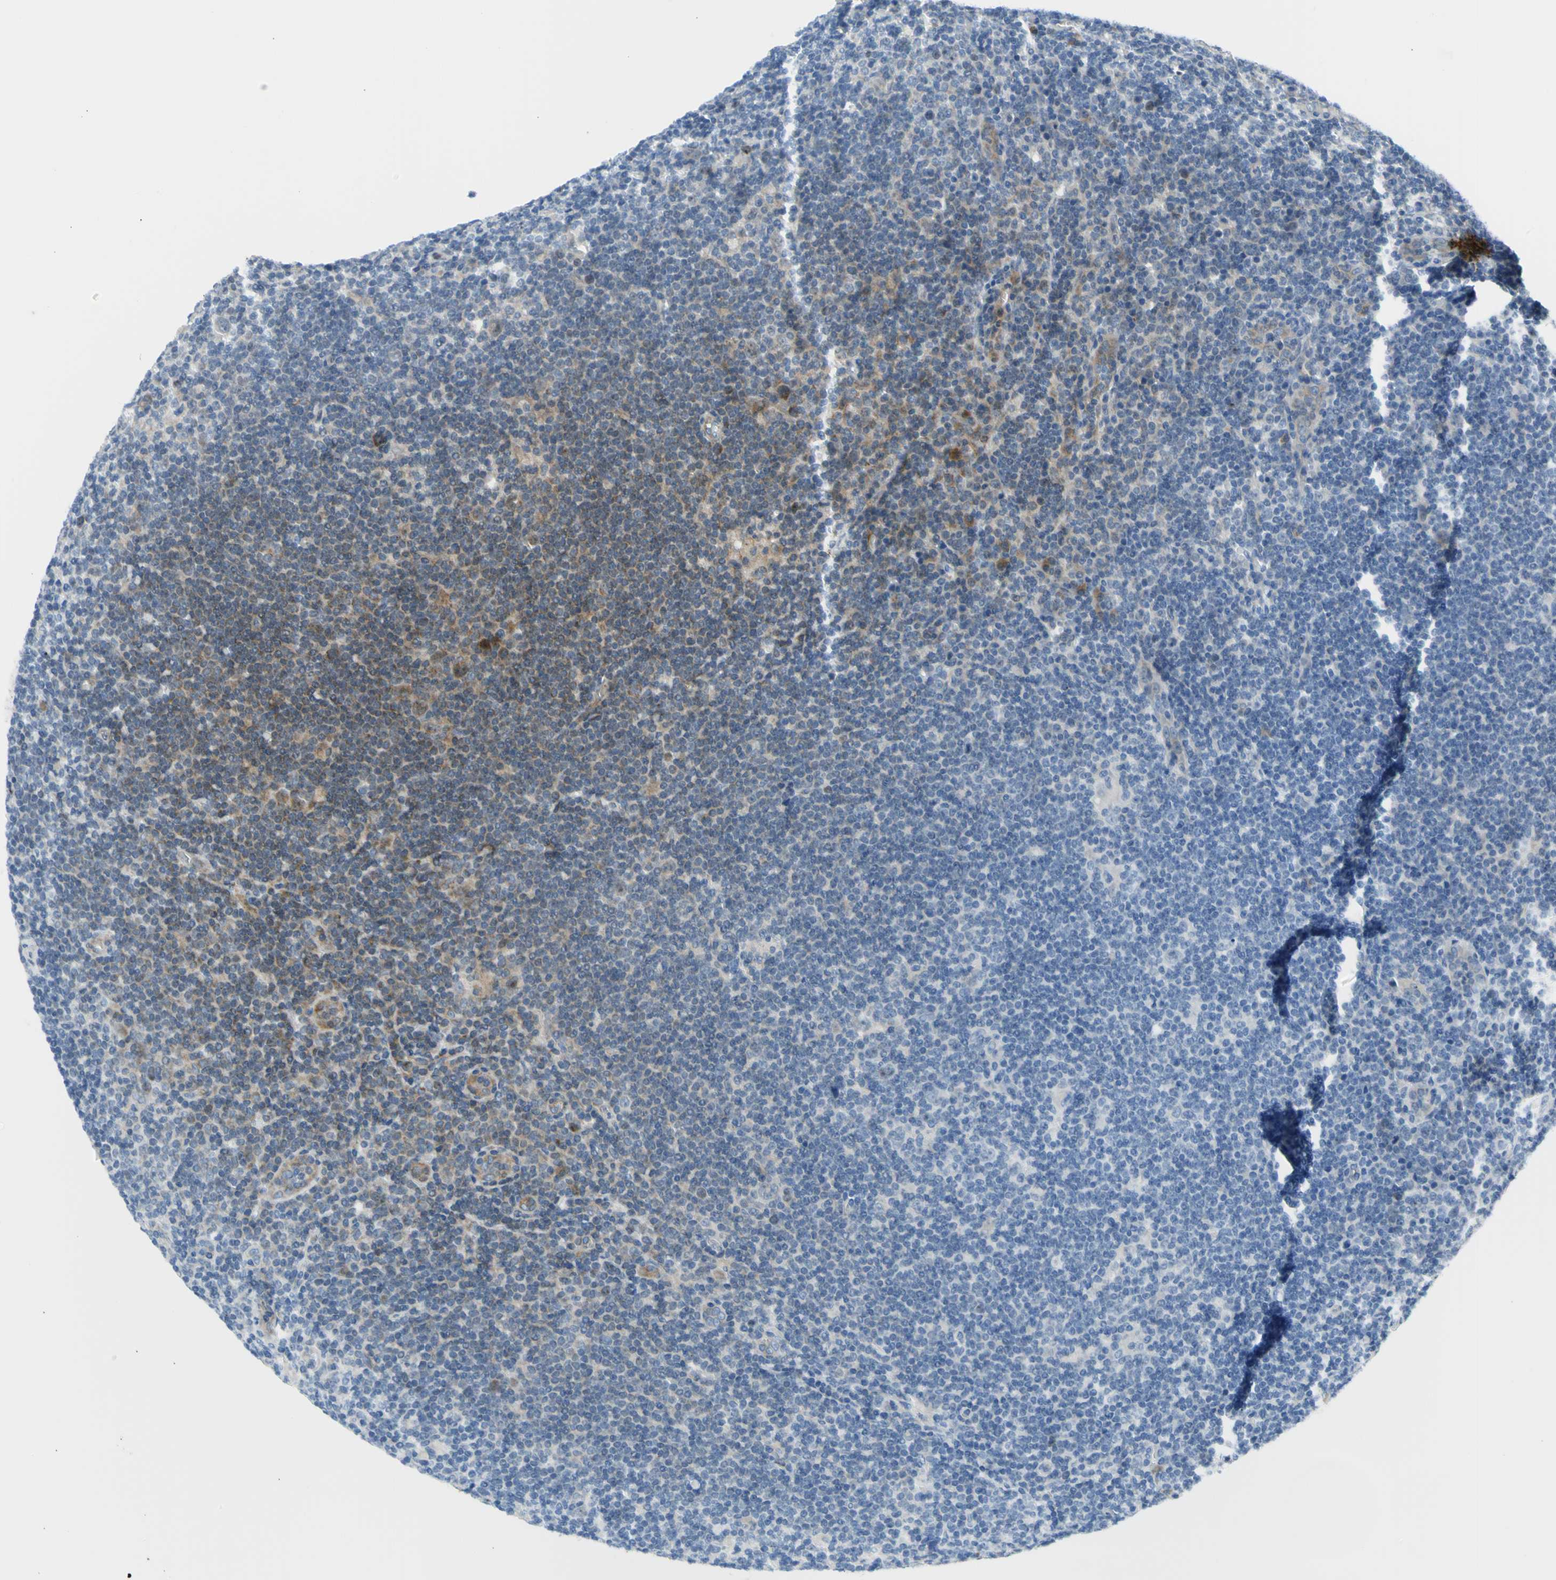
{"staining": {"intensity": "negative", "quantity": "none", "location": "none"}, "tissue": "lymphoma", "cell_type": "Tumor cells", "image_type": "cancer", "snomed": [{"axis": "morphology", "description": "Hodgkin's disease, NOS"}, {"axis": "topography", "description": "Lymph node"}], "caption": "Hodgkin's disease was stained to show a protein in brown. There is no significant expression in tumor cells.", "gene": "NPHP3", "patient": {"sex": "female", "age": 57}}